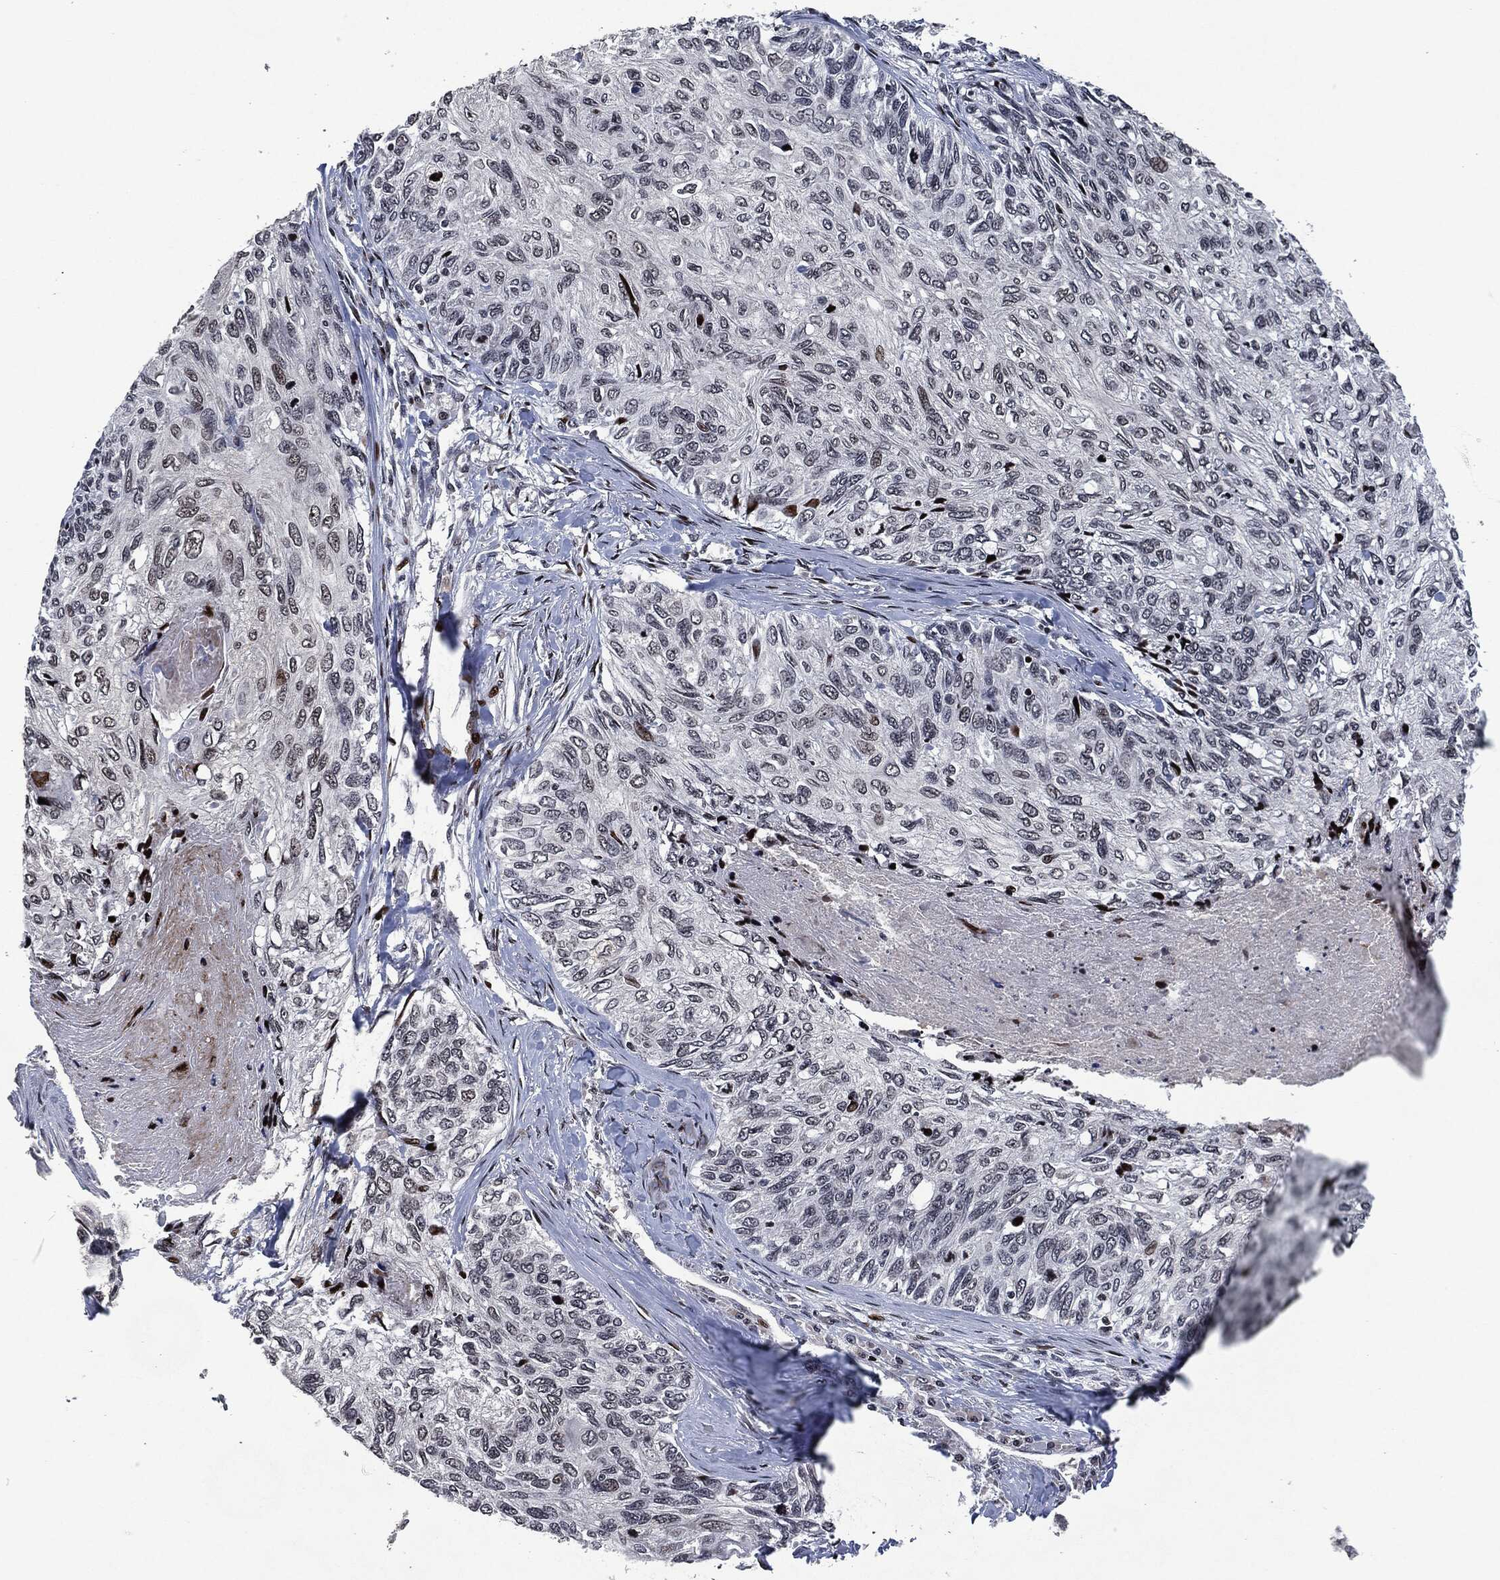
{"staining": {"intensity": "negative", "quantity": "none", "location": "none"}, "tissue": "skin cancer", "cell_type": "Tumor cells", "image_type": "cancer", "snomed": [{"axis": "morphology", "description": "Squamous cell carcinoma, NOS"}, {"axis": "topography", "description": "Skin"}], "caption": "DAB immunohistochemical staining of human skin squamous cell carcinoma demonstrates no significant staining in tumor cells.", "gene": "EGFR", "patient": {"sex": "male", "age": 92}}